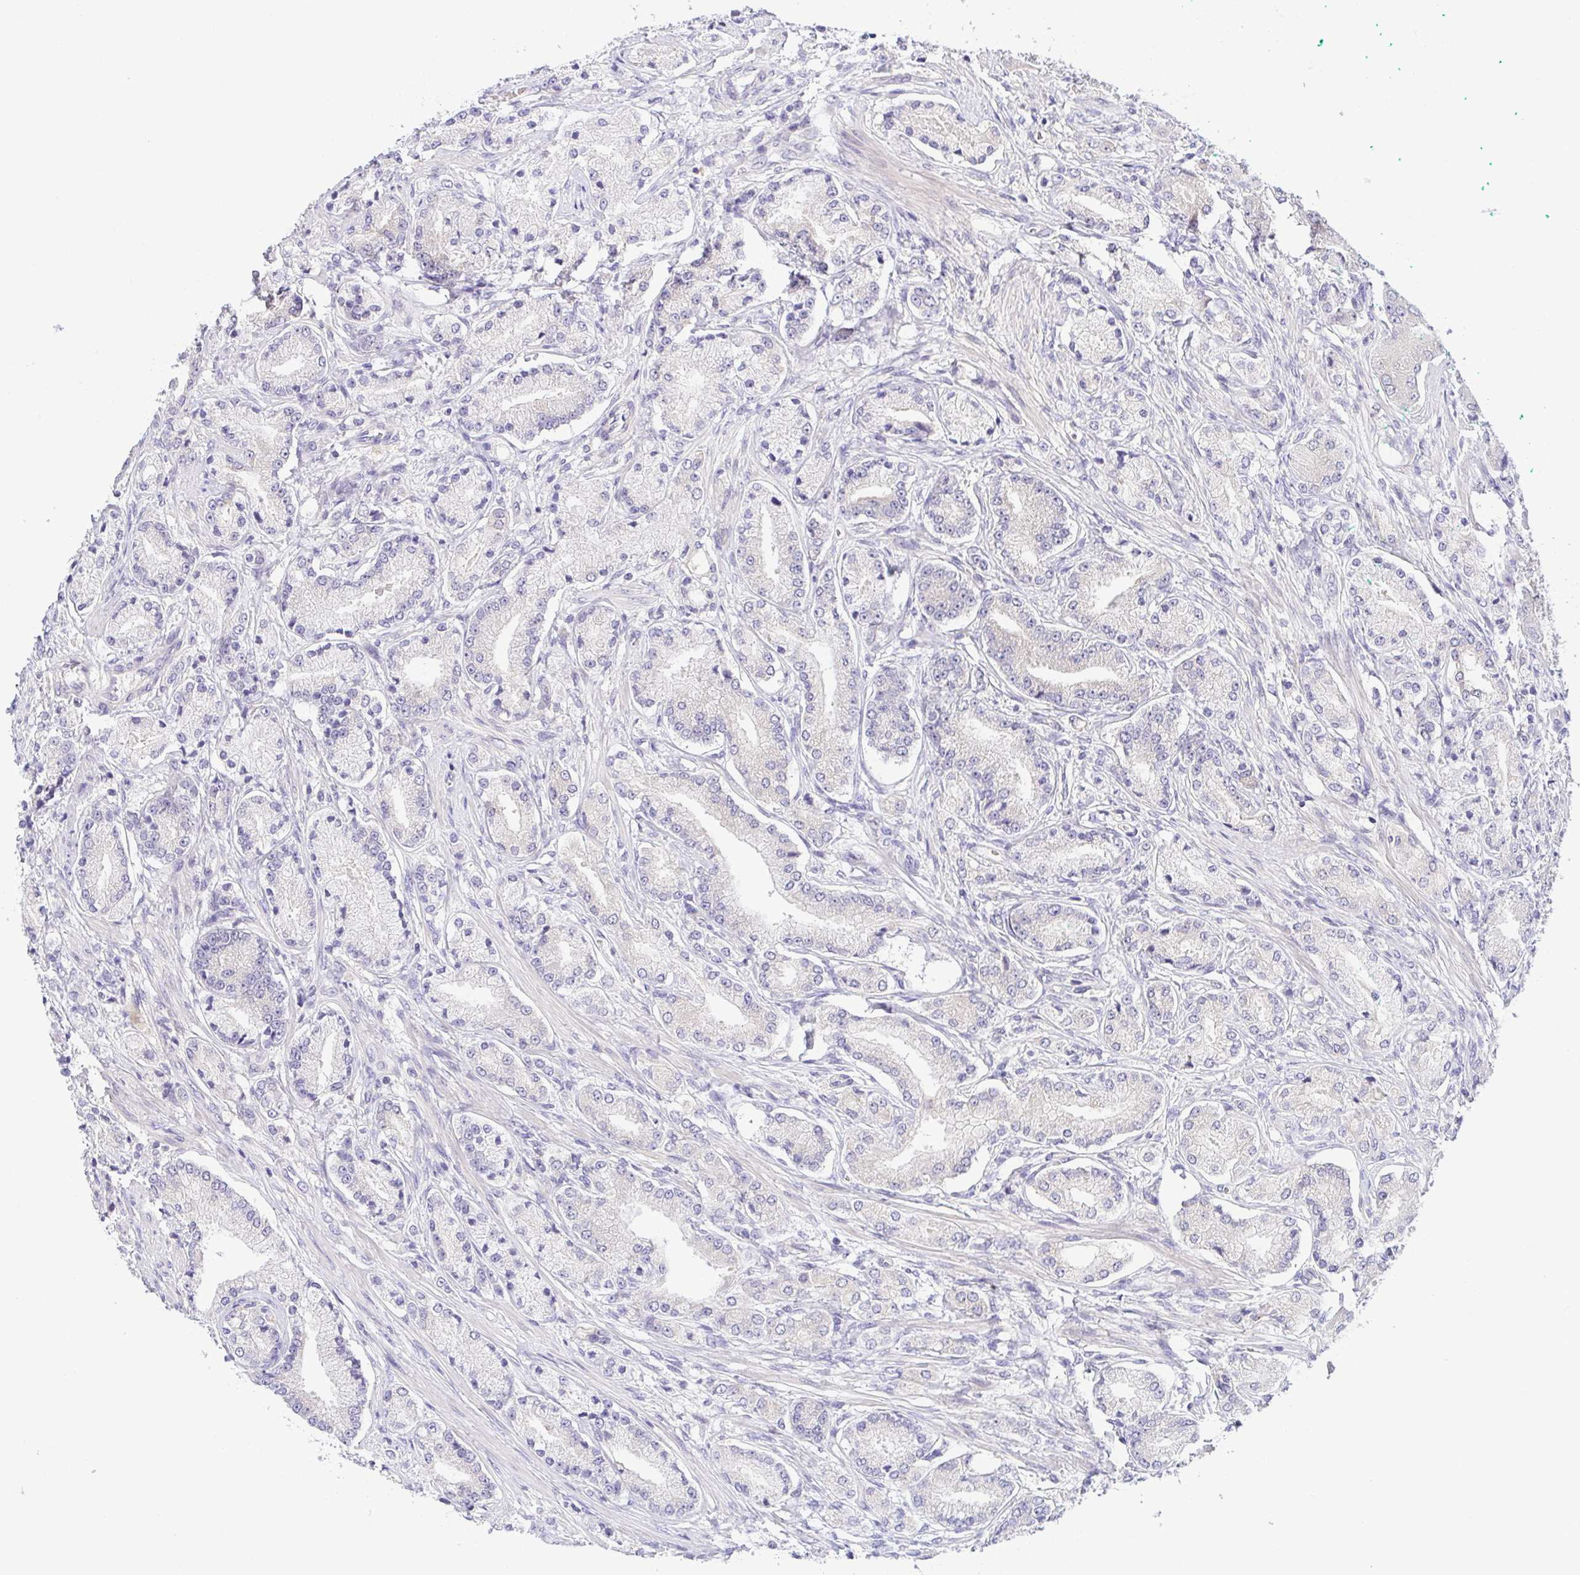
{"staining": {"intensity": "negative", "quantity": "none", "location": "none"}, "tissue": "prostate cancer", "cell_type": "Tumor cells", "image_type": "cancer", "snomed": [{"axis": "morphology", "description": "Adenocarcinoma, High grade"}, {"axis": "topography", "description": "Prostate and seminal vesicle, NOS"}], "caption": "A photomicrograph of human prostate cancer (high-grade adenocarcinoma) is negative for staining in tumor cells. Nuclei are stained in blue.", "gene": "BCL2L1", "patient": {"sex": "male", "age": 61}}